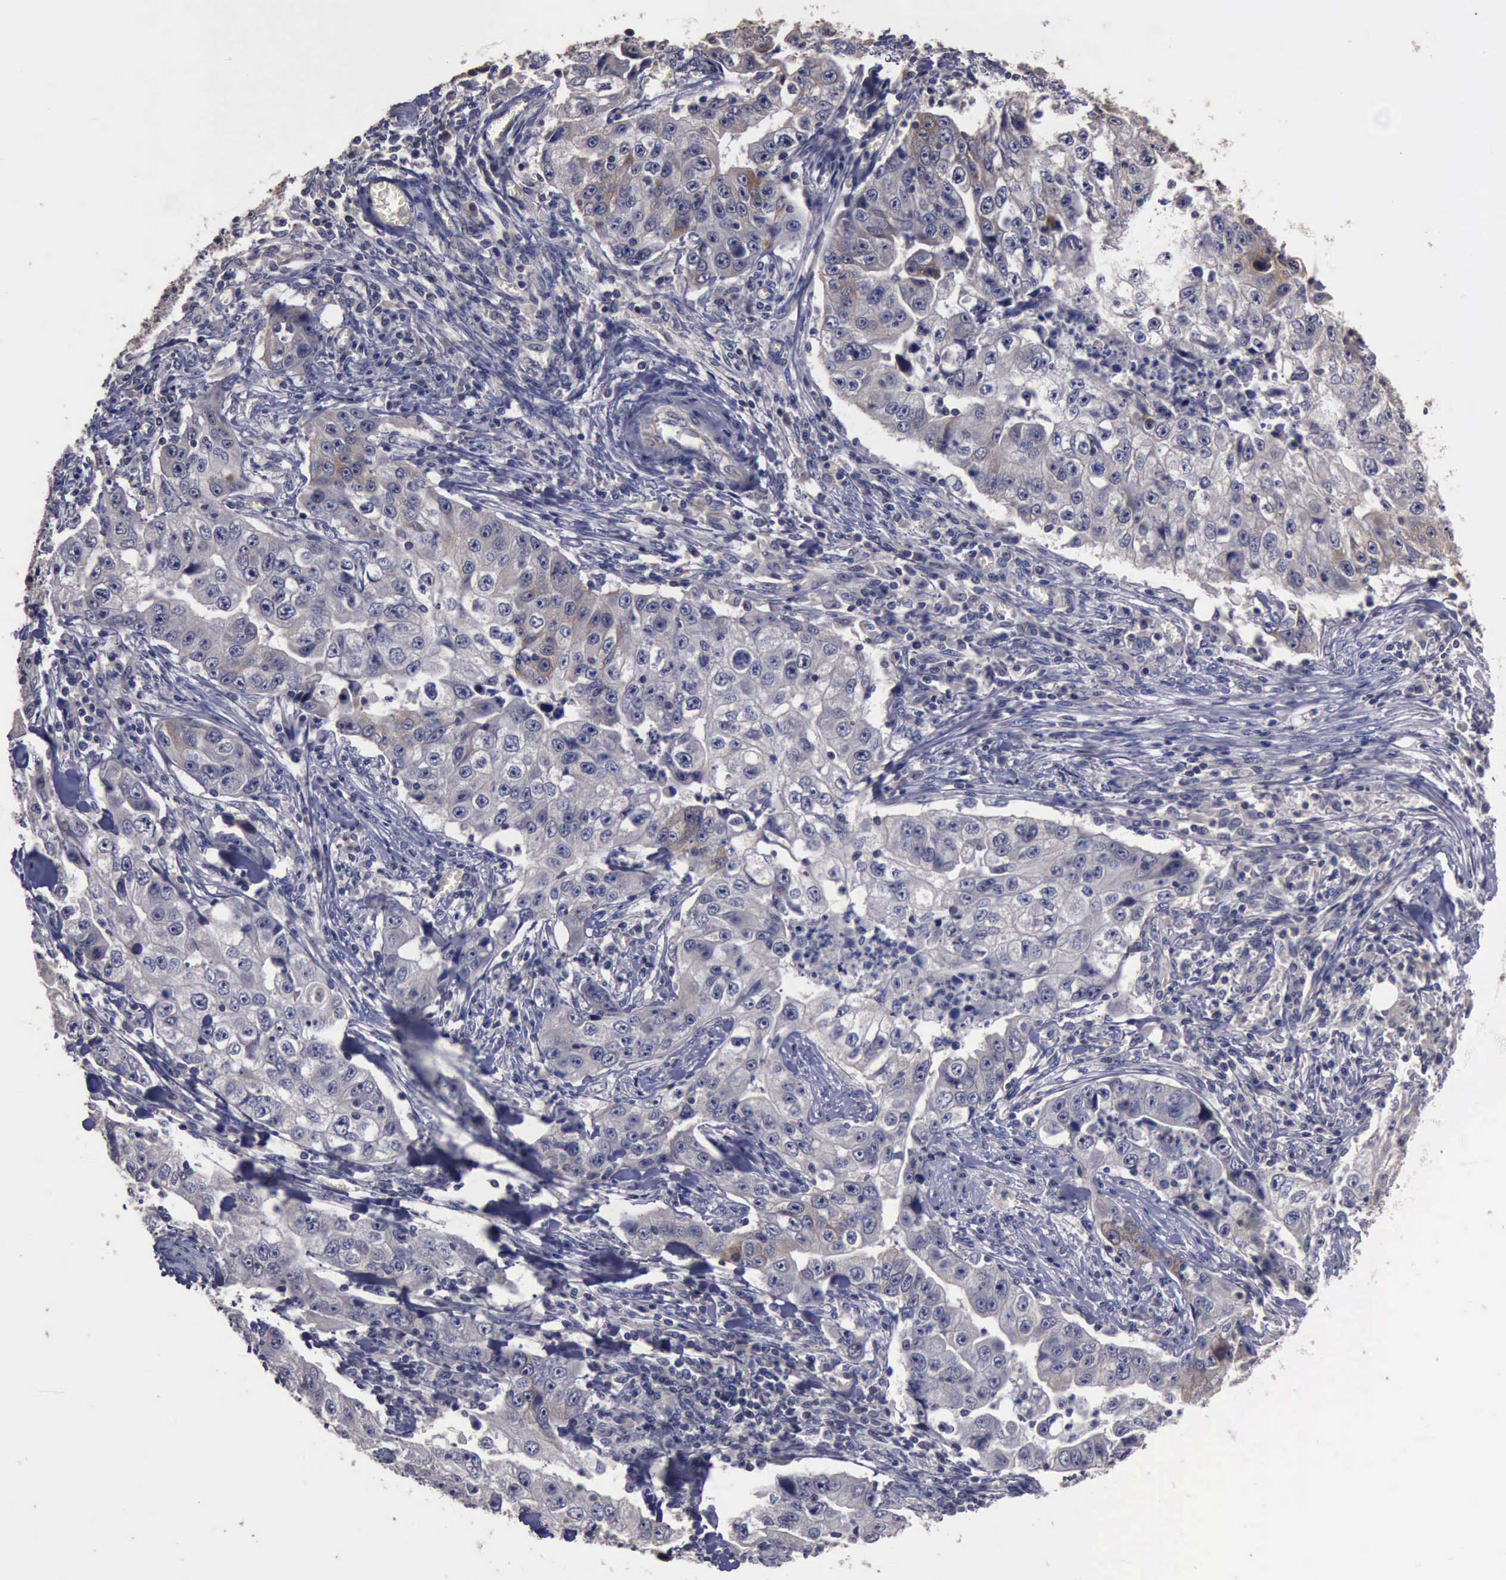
{"staining": {"intensity": "weak", "quantity": "<25%", "location": "cytoplasmic/membranous"}, "tissue": "lung cancer", "cell_type": "Tumor cells", "image_type": "cancer", "snomed": [{"axis": "morphology", "description": "Squamous cell carcinoma, NOS"}, {"axis": "topography", "description": "Lung"}], "caption": "Micrograph shows no significant protein expression in tumor cells of lung cancer. (Stains: DAB IHC with hematoxylin counter stain, Microscopy: brightfield microscopy at high magnification).", "gene": "CRKL", "patient": {"sex": "male", "age": 64}}